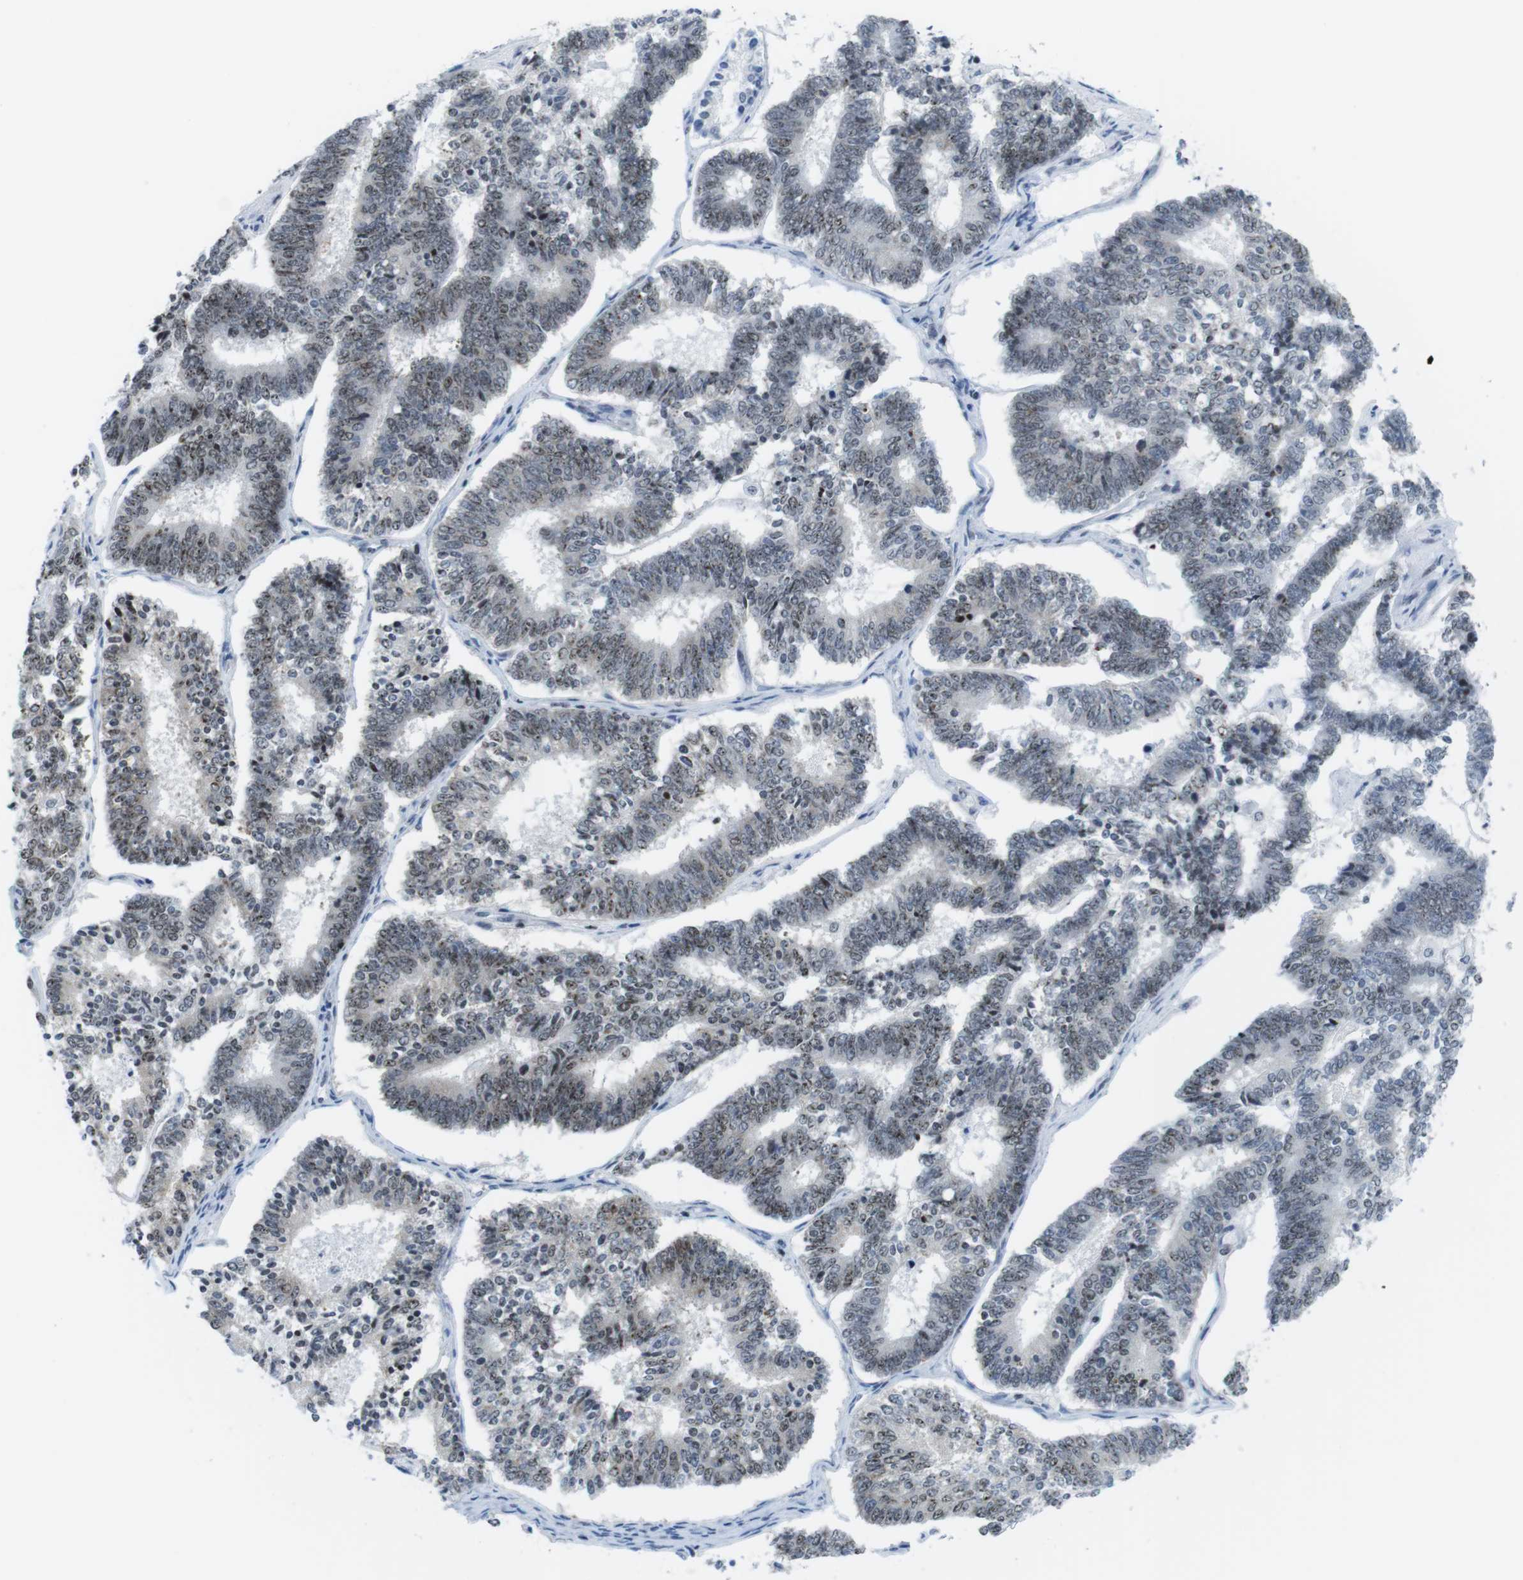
{"staining": {"intensity": "weak", "quantity": "25%-75%", "location": "nuclear"}, "tissue": "endometrial cancer", "cell_type": "Tumor cells", "image_type": "cancer", "snomed": [{"axis": "morphology", "description": "Adenocarcinoma, NOS"}, {"axis": "topography", "description": "Endometrium"}], "caption": "There is low levels of weak nuclear staining in tumor cells of endometrial cancer, as demonstrated by immunohistochemical staining (brown color).", "gene": "NIFK", "patient": {"sex": "female", "age": 70}}